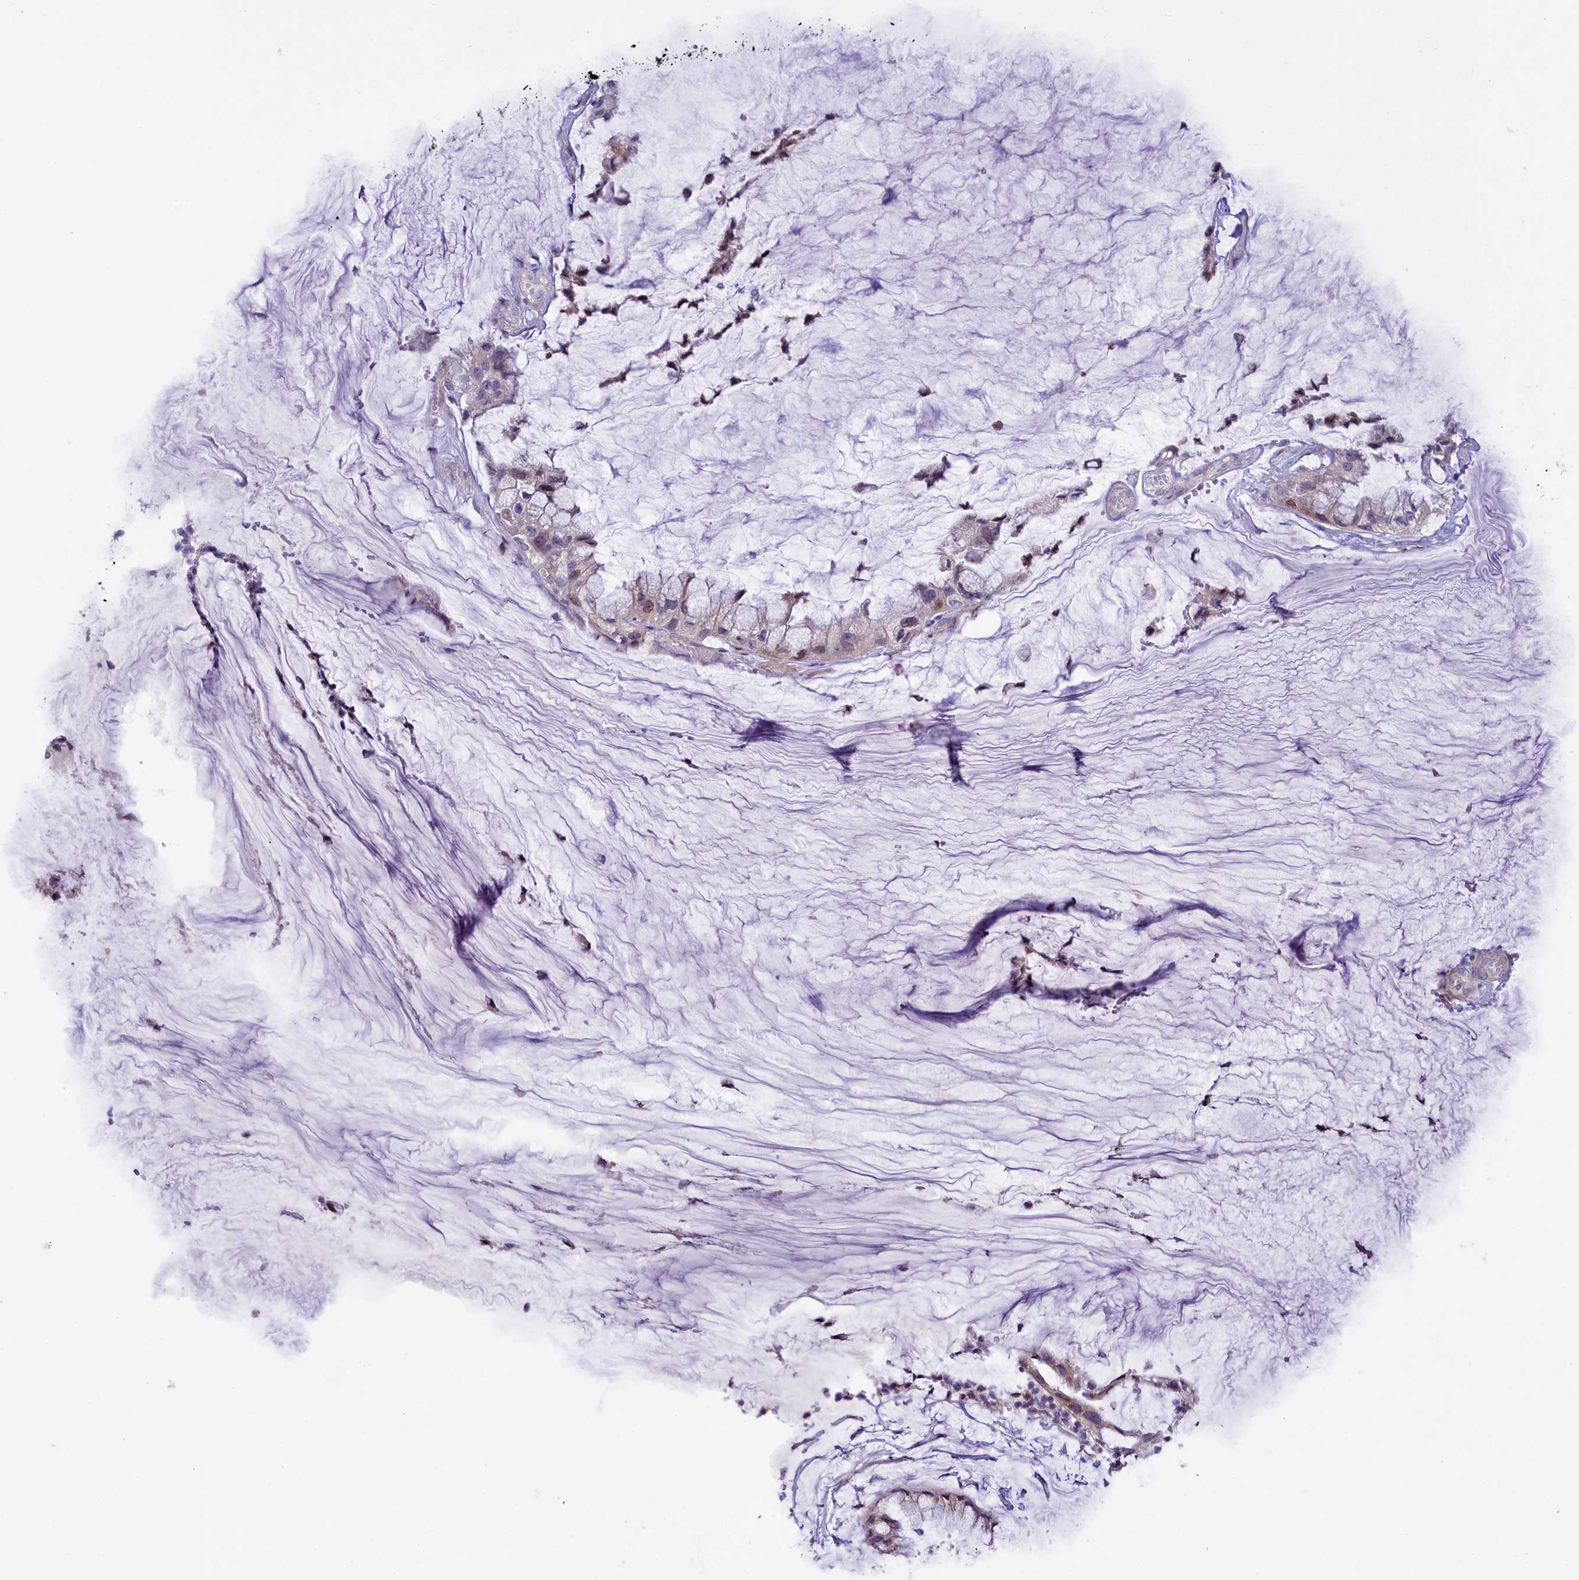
{"staining": {"intensity": "weak", "quantity": "<25%", "location": "nuclear"}, "tissue": "ovarian cancer", "cell_type": "Tumor cells", "image_type": "cancer", "snomed": [{"axis": "morphology", "description": "Cystadenocarcinoma, mucinous, NOS"}, {"axis": "topography", "description": "Ovary"}], "caption": "Photomicrograph shows no significant protein expression in tumor cells of ovarian cancer (mucinous cystadenocarcinoma).", "gene": "MAN2C1", "patient": {"sex": "female", "age": 39}}